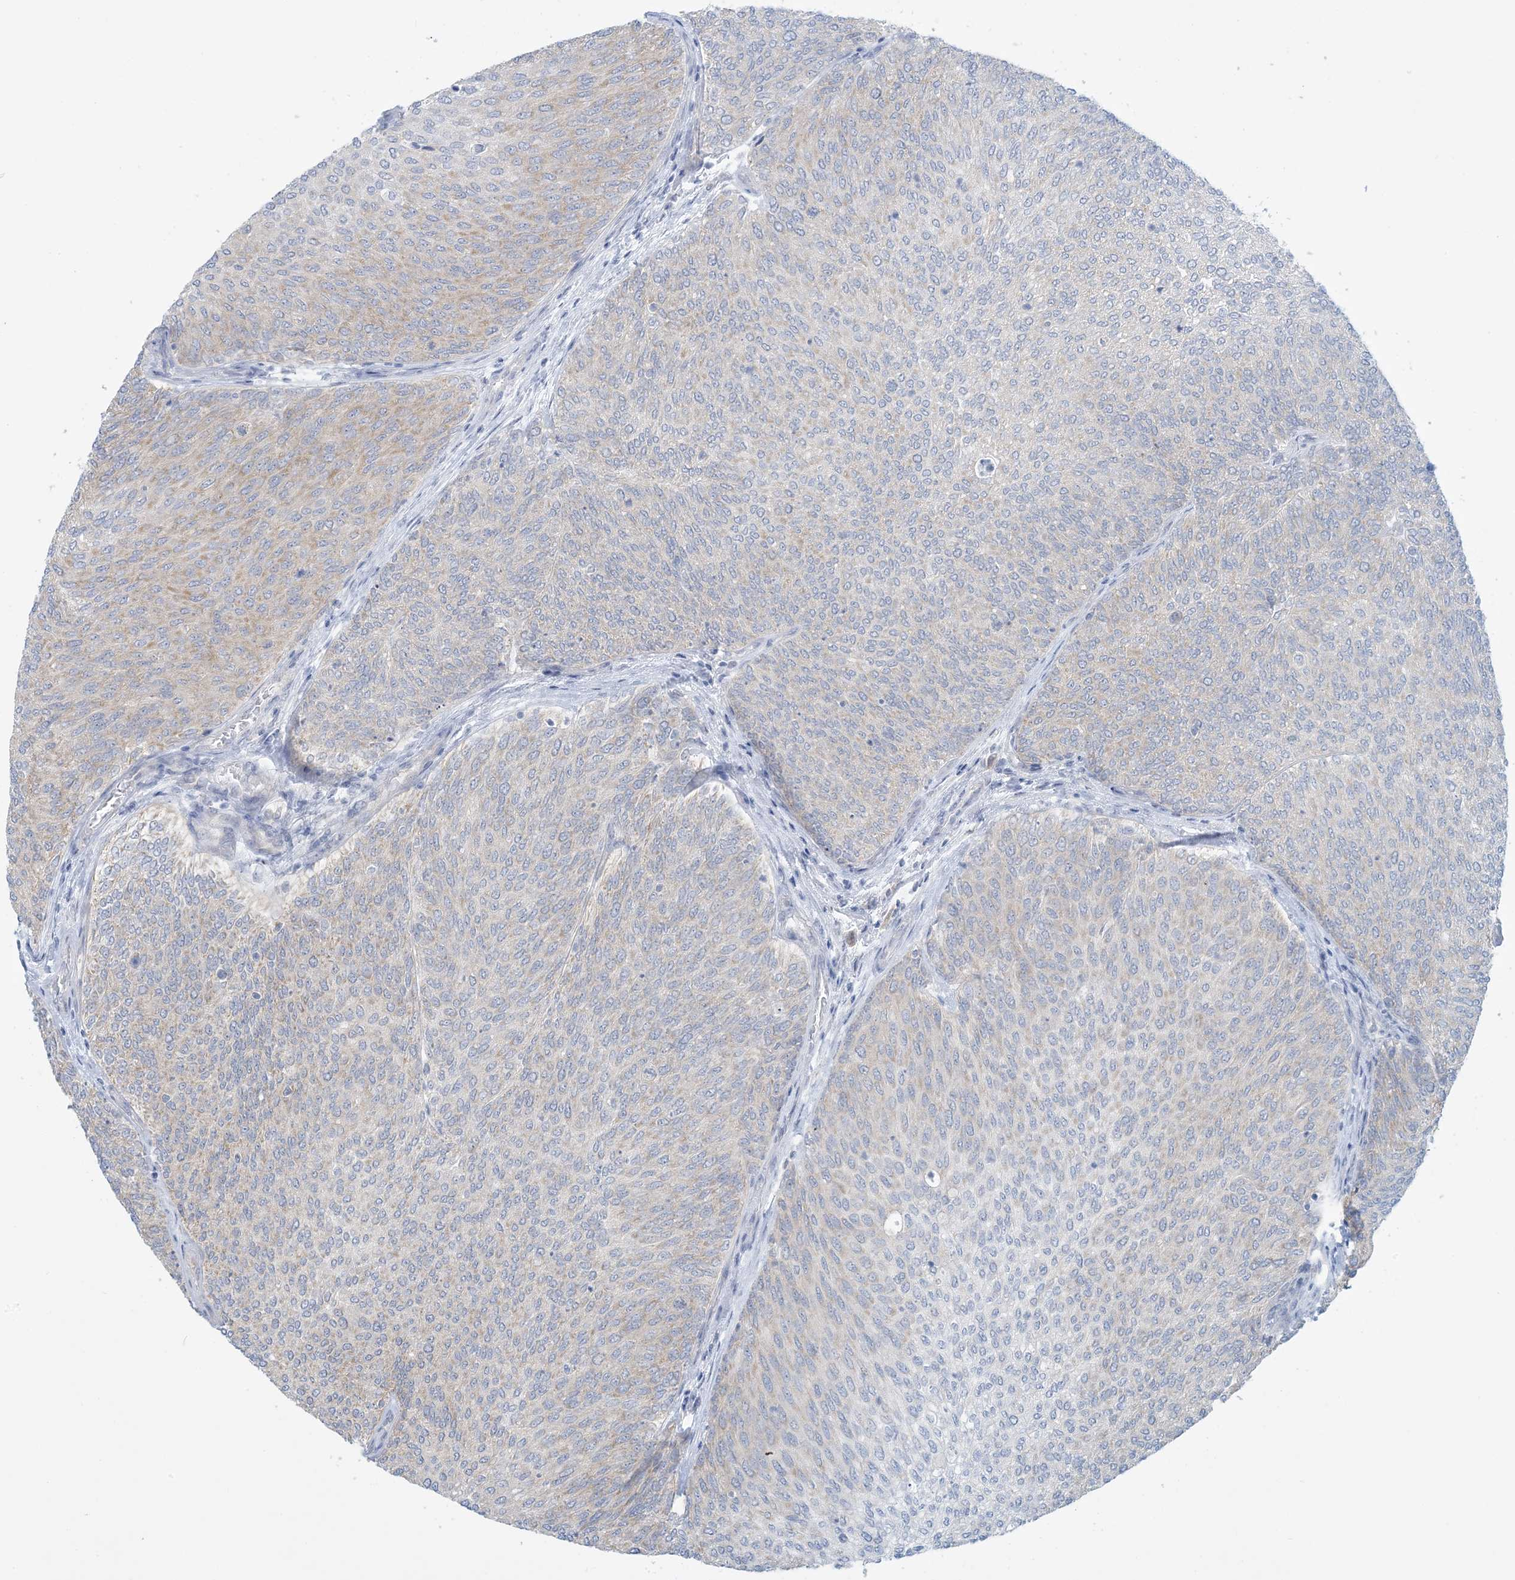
{"staining": {"intensity": "weak", "quantity": "<25%", "location": "cytoplasmic/membranous"}, "tissue": "urothelial cancer", "cell_type": "Tumor cells", "image_type": "cancer", "snomed": [{"axis": "morphology", "description": "Urothelial carcinoma, Low grade"}, {"axis": "topography", "description": "Urinary bladder"}], "caption": "IHC image of low-grade urothelial carcinoma stained for a protein (brown), which shows no positivity in tumor cells.", "gene": "MRPS18A", "patient": {"sex": "female", "age": 79}}